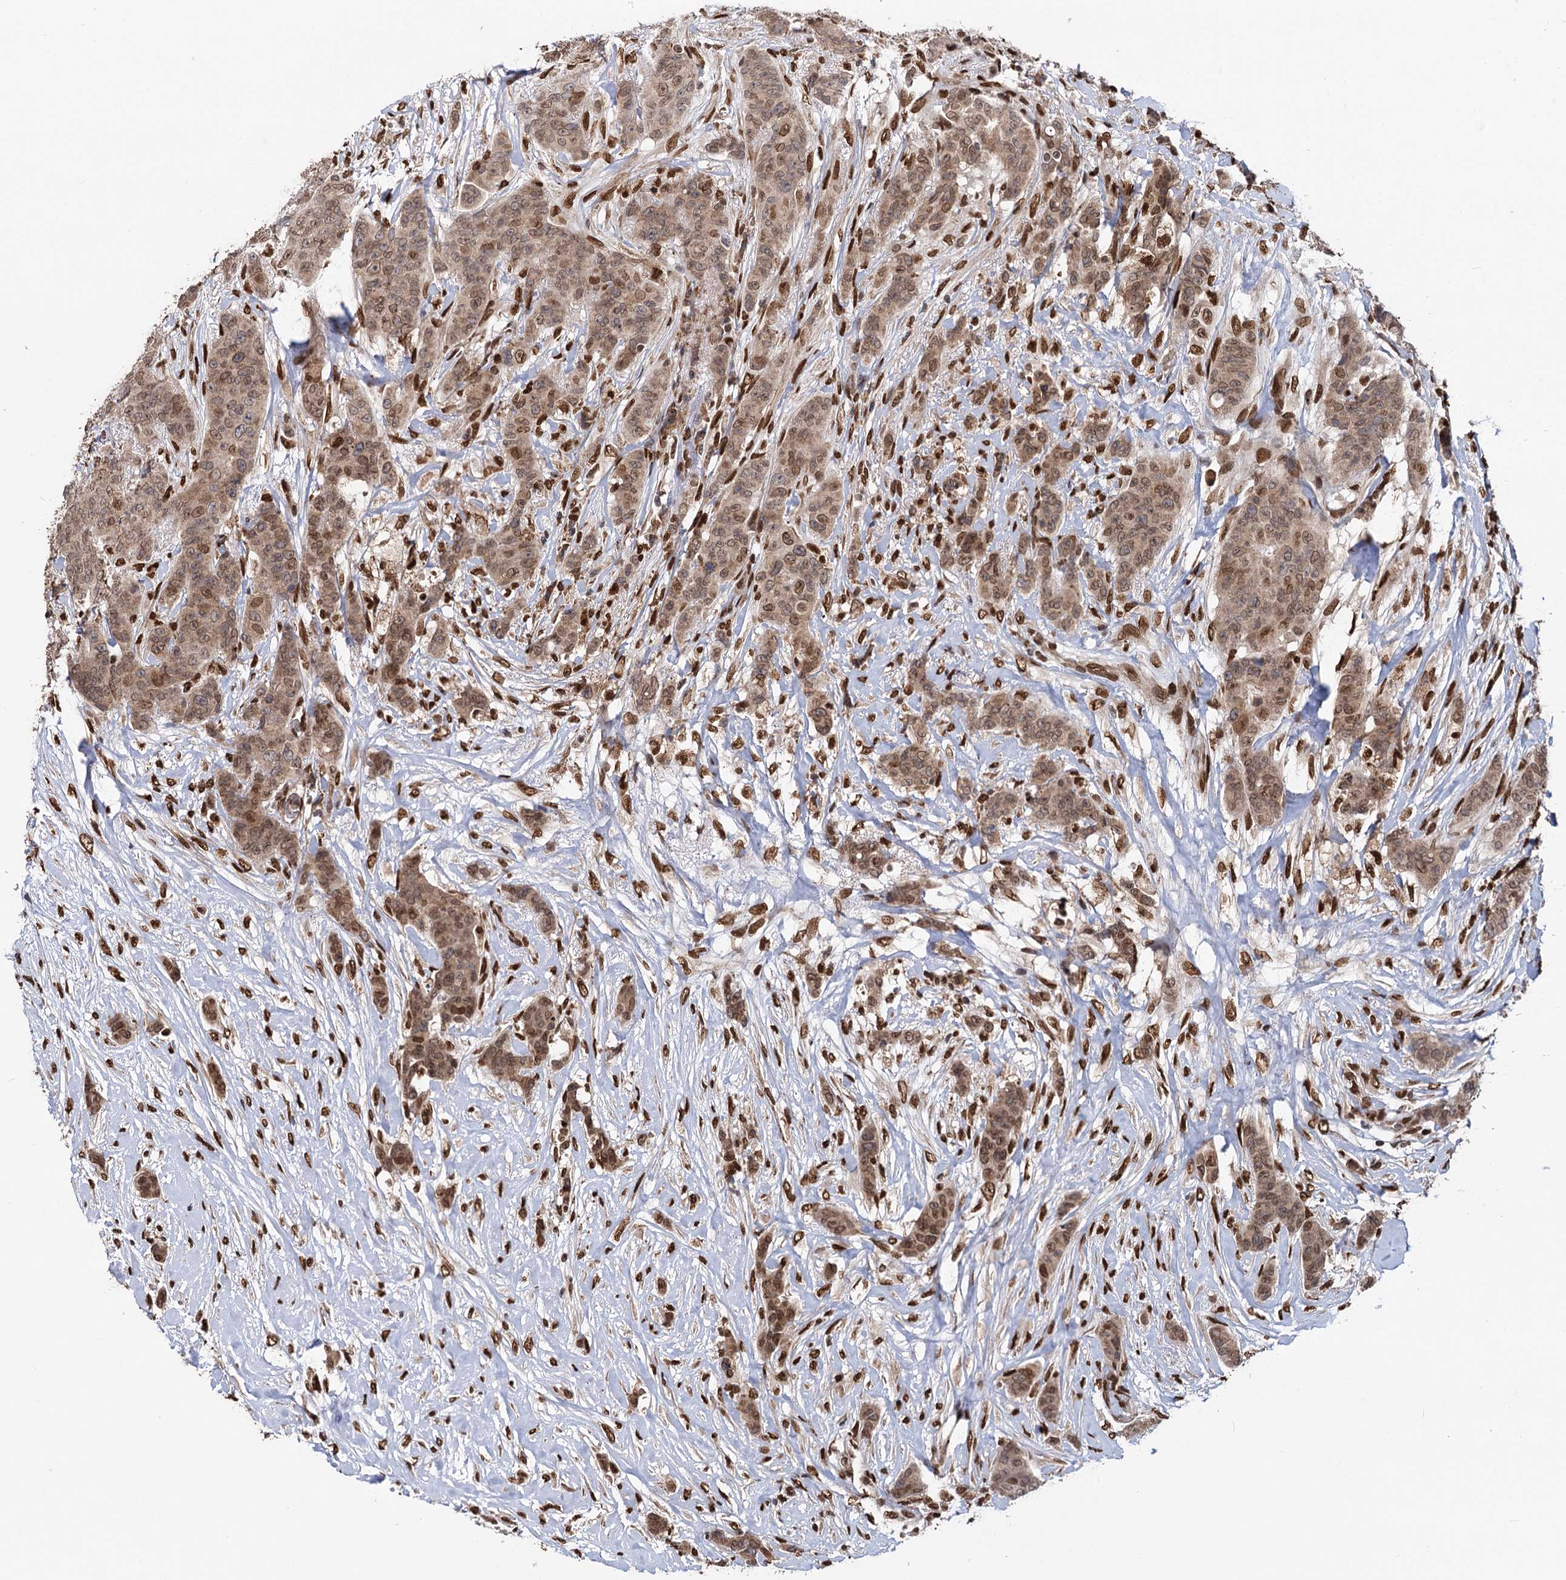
{"staining": {"intensity": "moderate", "quantity": ">75%", "location": "cytoplasmic/membranous,nuclear"}, "tissue": "breast cancer", "cell_type": "Tumor cells", "image_type": "cancer", "snomed": [{"axis": "morphology", "description": "Duct carcinoma"}, {"axis": "topography", "description": "Breast"}], "caption": "Immunohistochemical staining of breast cancer (intraductal carcinoma) exhibits moderate cytoplasmic/membranous and nuclear protein expression in approximately >75% of tumor cells. Immunohistochemistry stains the protein of interest in brown and the nuclei are stained blue.", "gene": "MESD", "patient": {"sex": "female", "age": 40}}